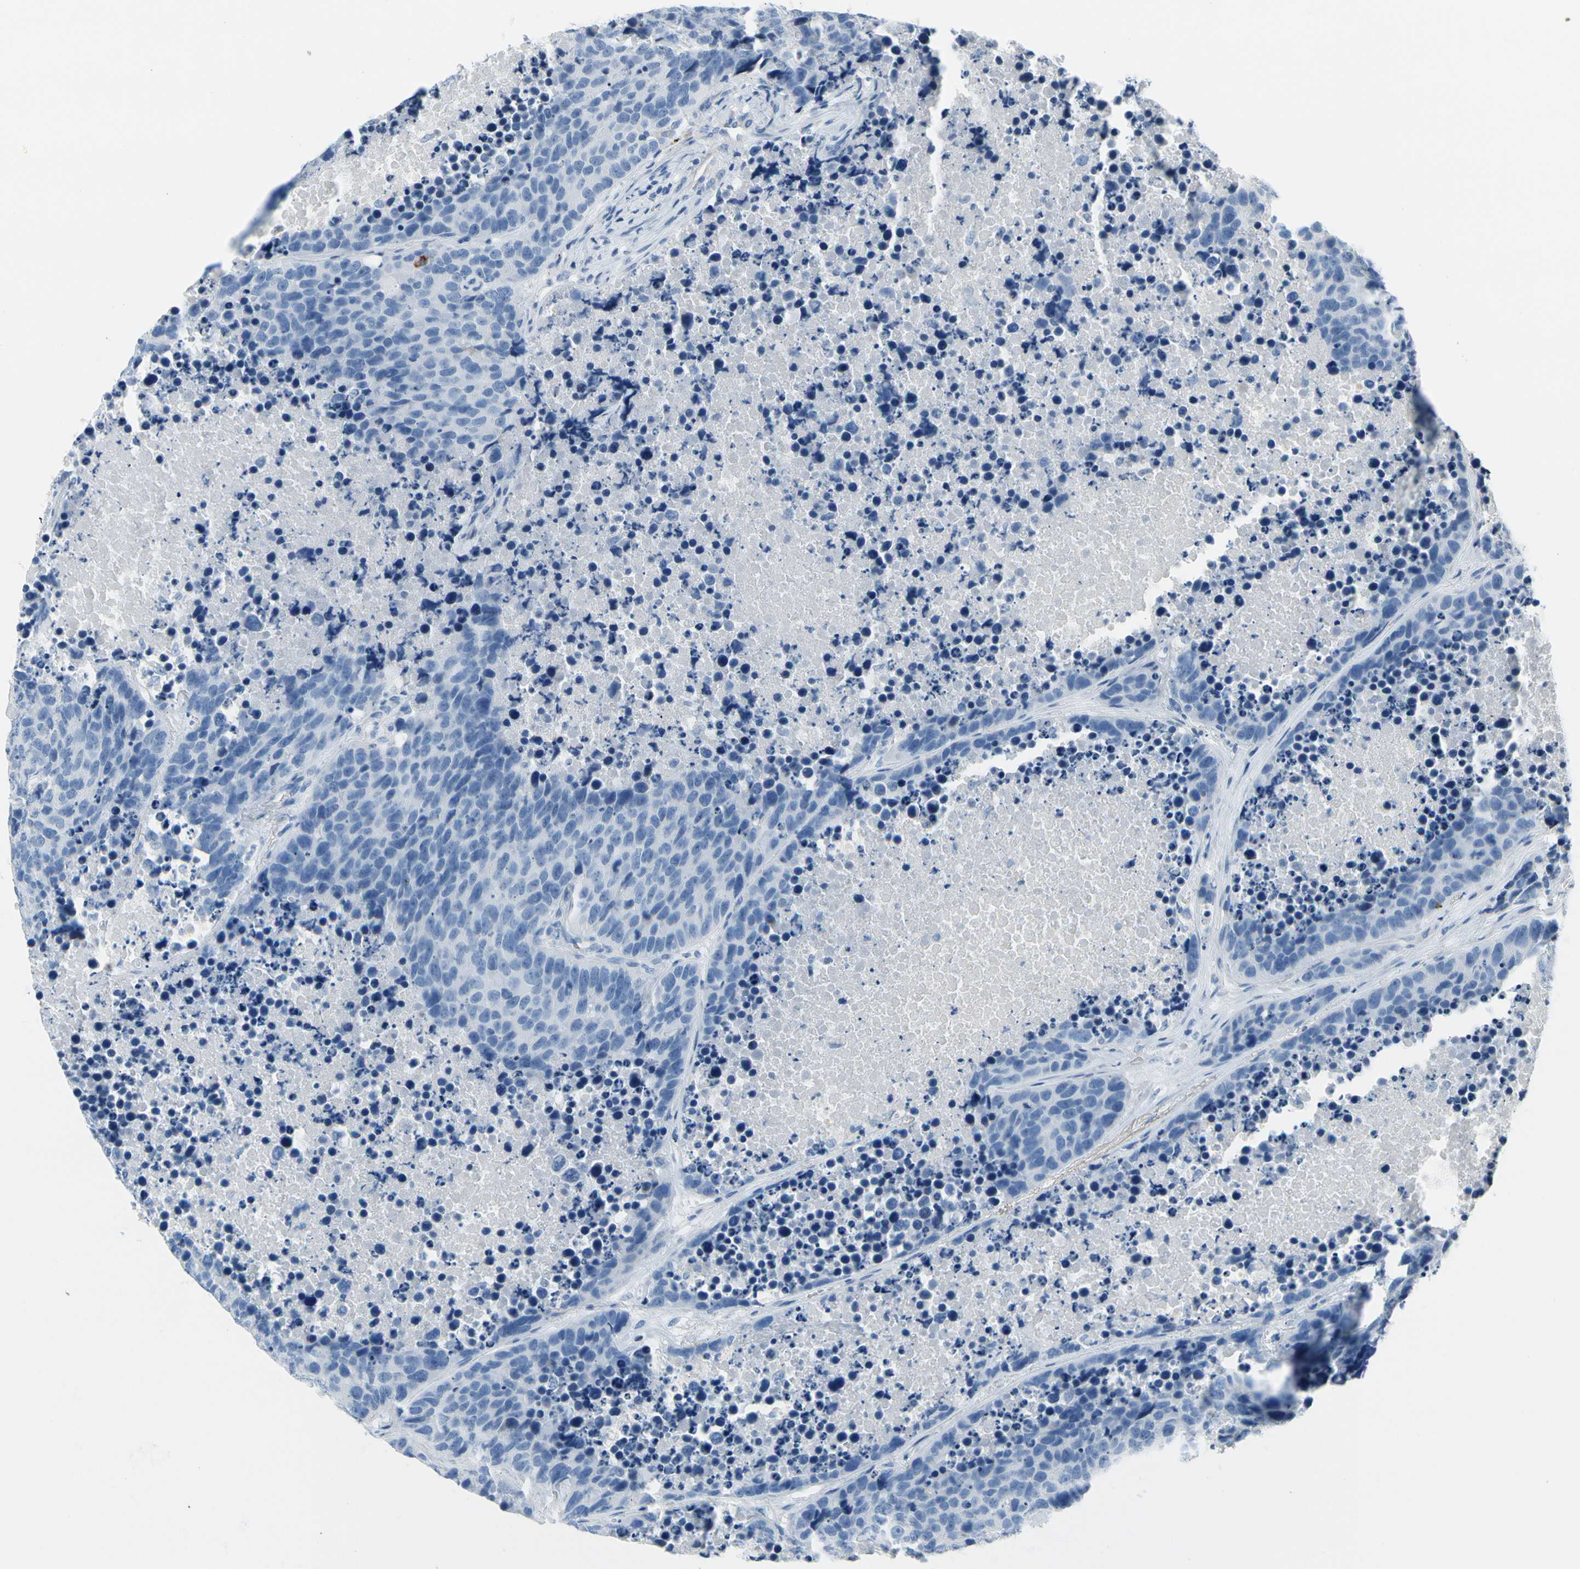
{"staining": {"intensity": "negative", "quantity": "none", "location": "none"}, "tissue": "carcinoid", "cell_type": "Tumor cells", "image_type": "cancer", "snomed": [{"axis": "morphology", "description": "Carcinoid, malignant, NOS"}, {"axis": "topography", "description": "Lung"}], "caption": "A high-resolution photomicrograph shows IHC staining of carcinoid (malignant), which reveals no significant positivity in tumor cells.", "gene": "MUC5B", "patient": {"sex": "male", "age": 60}}